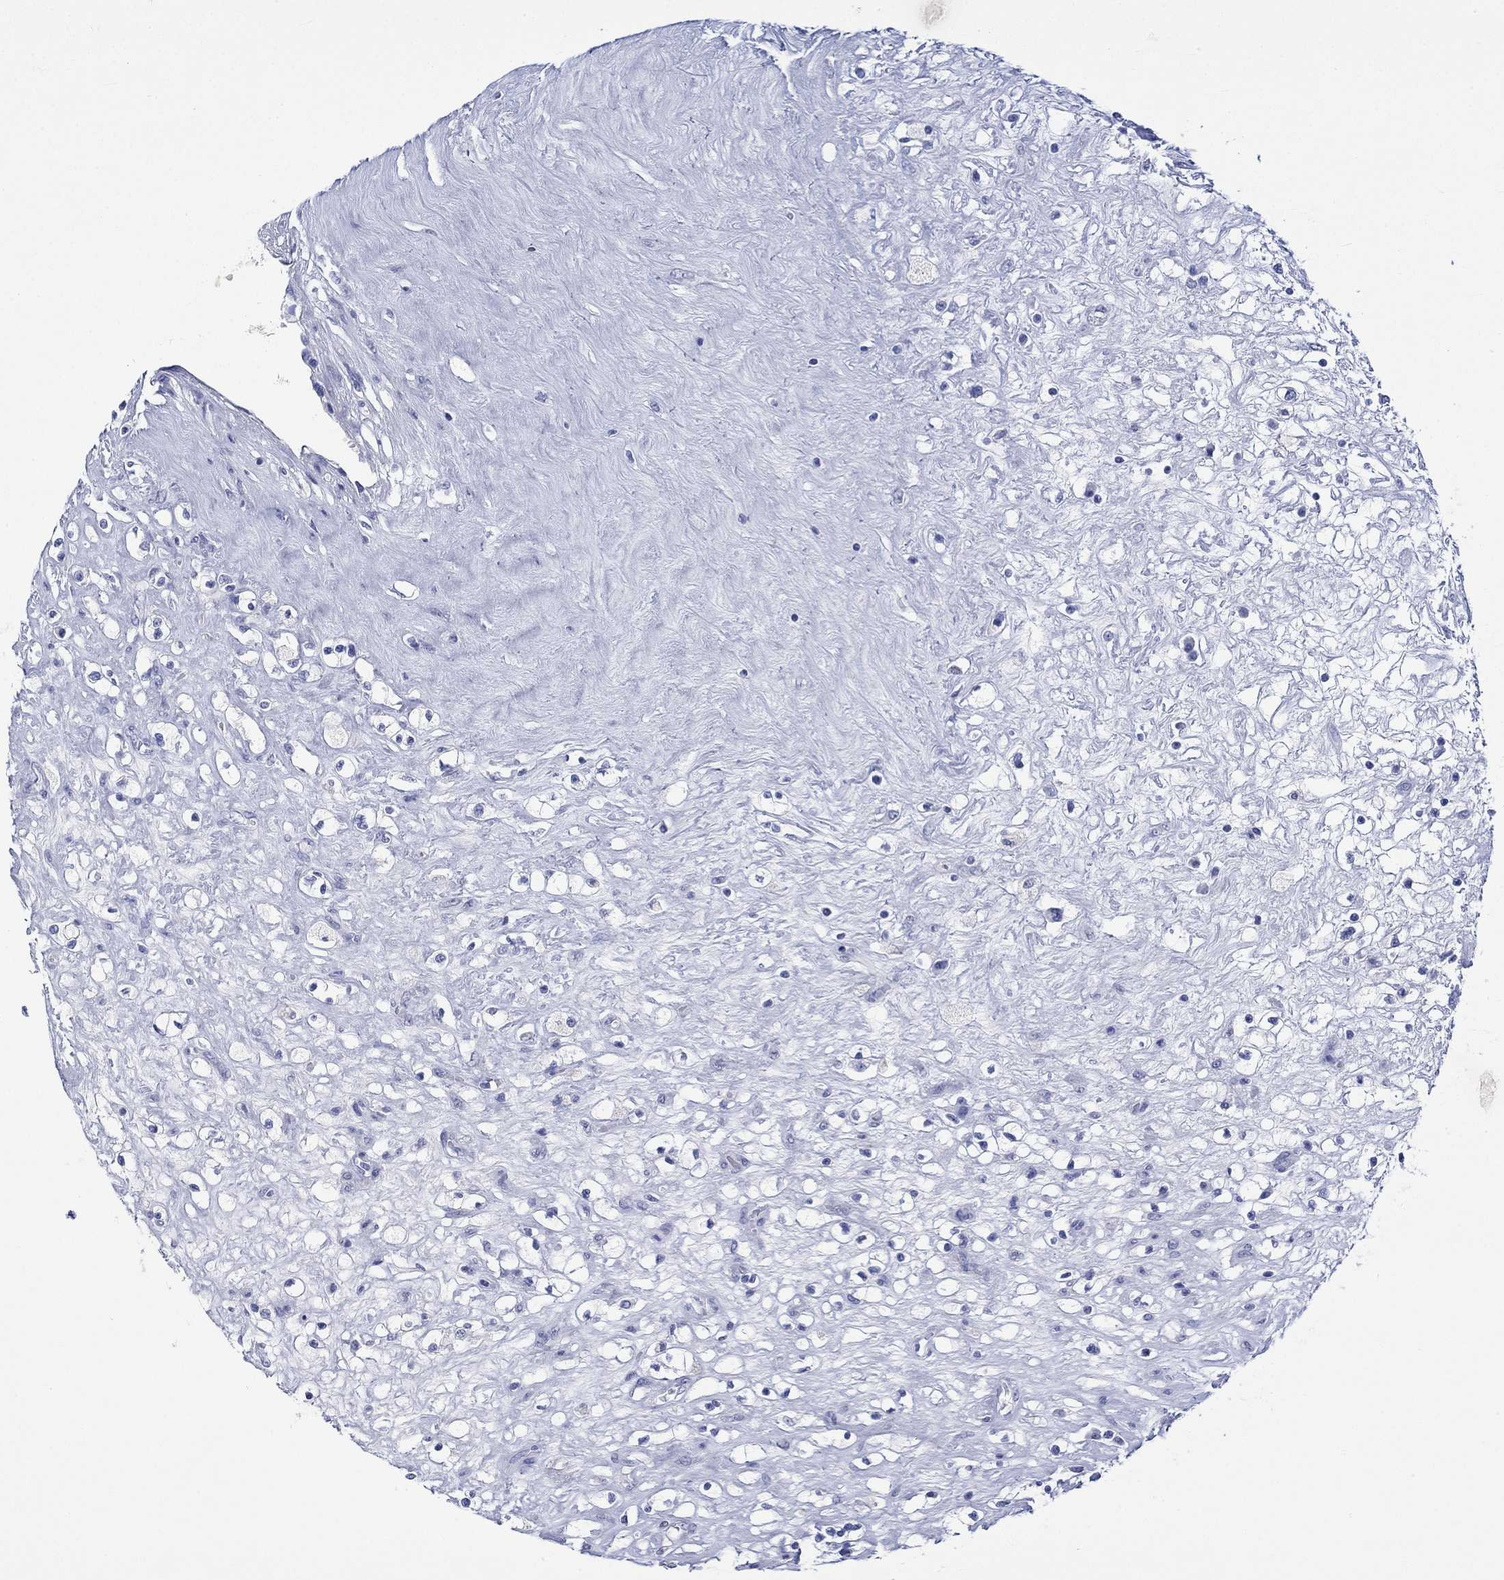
{"staining": {"intensity": "negative", "quantity": "none", "location": "none"}, "tissue": "renal cancer", "cell_type": "Tumor cells", "image_type": "cancer", "snomed": [{"axis": "morphology", "description": "Adenocarcinoma, NOS"}, {"axis": "topography", "description": "Kidney"}], "caption": "Renal cancer stained for a protein using immunohistochemistry shows no staining tumor cells.", "gene": "MSI1", "patient": {"sex": "male", "age": 67}}